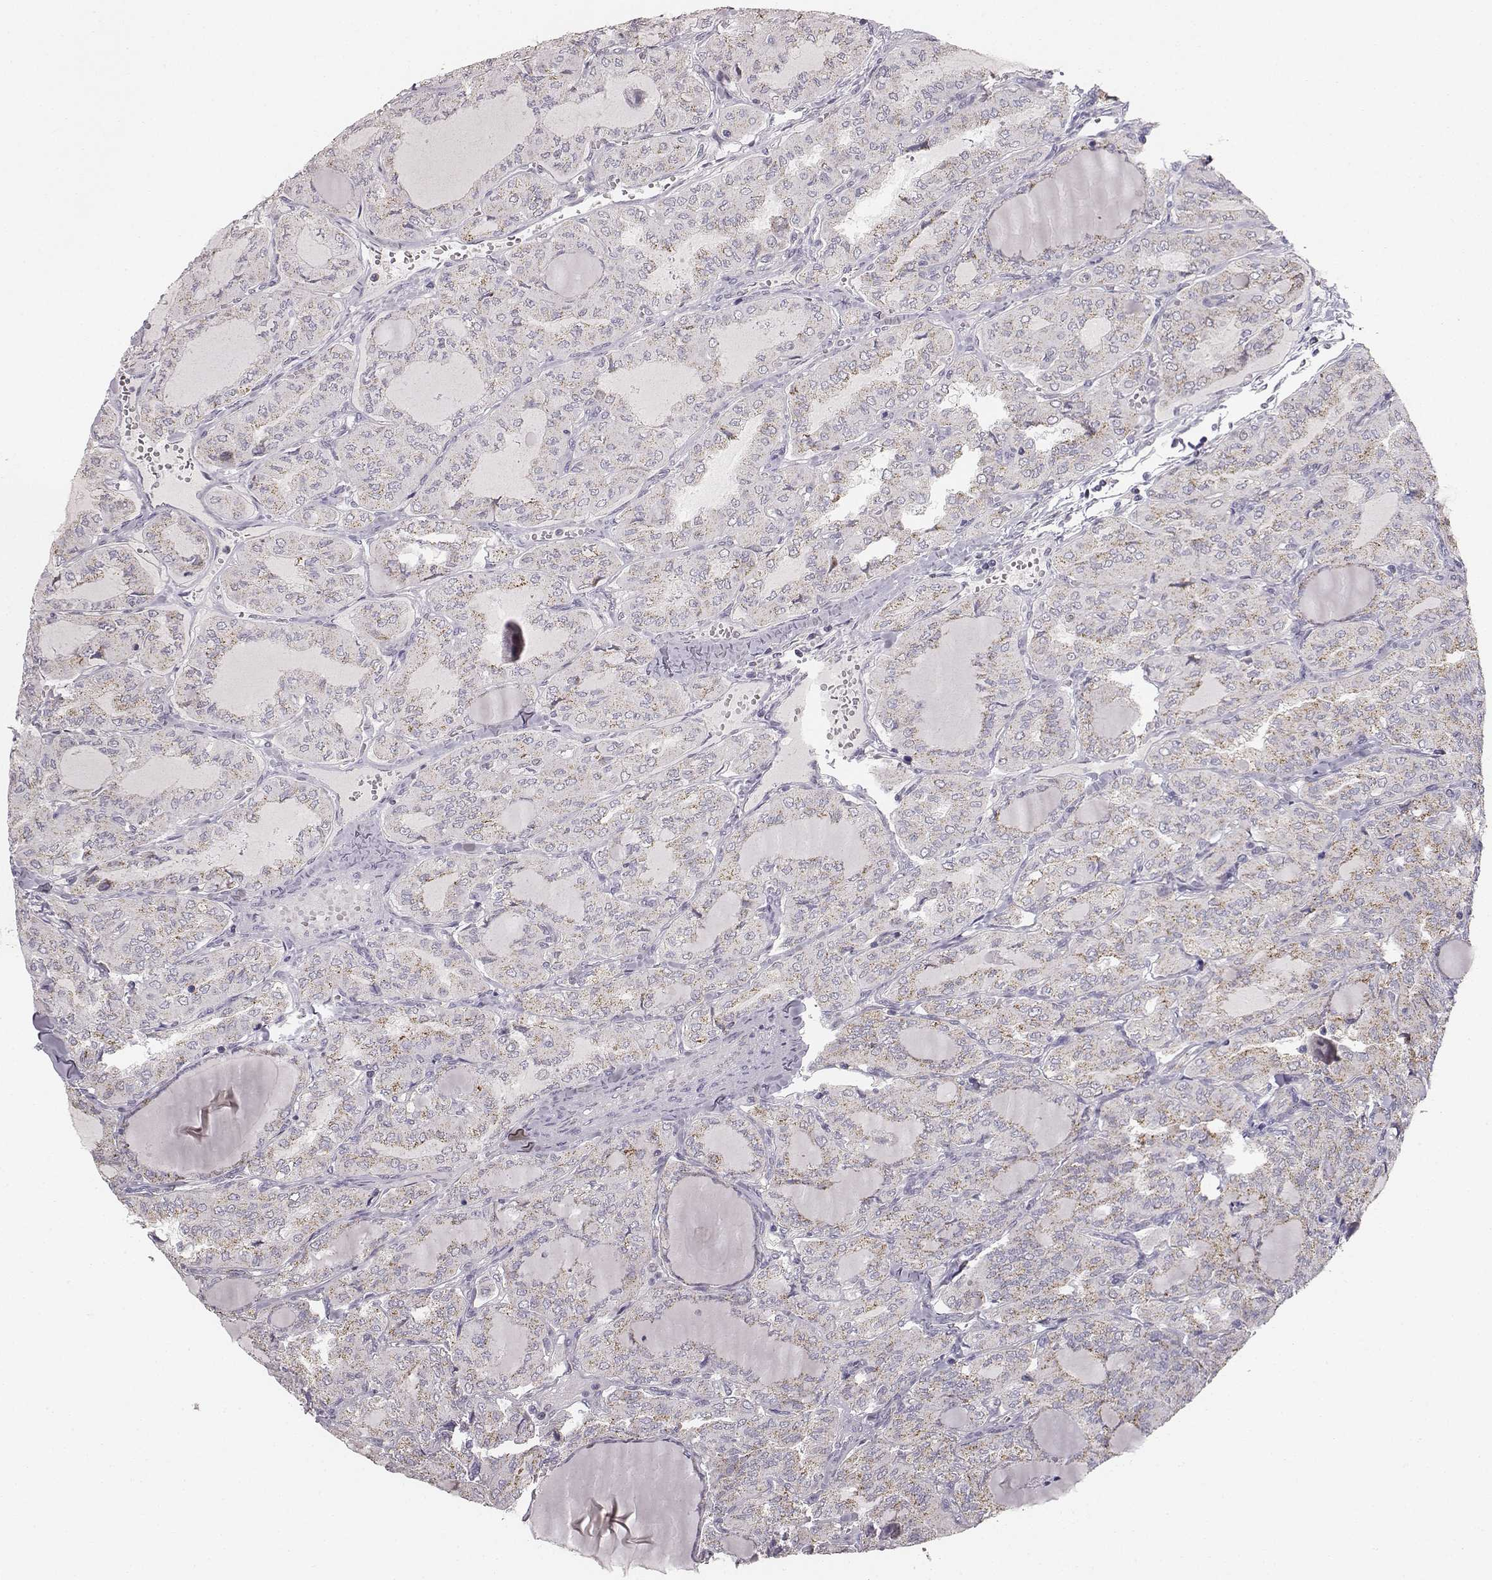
{"staining": {"intensity": "moderate", "quantity": ">75%", "location": "cytoplasmic/membranous"}, "tissue": "thyroid cancer", "cell_type": "Tumor cells", "image_type": "cancer", "snomed": [{"axis": "morphology", "description": "Papillary adenocarcinoma, NOS"}, {"axis": "topography", "description": "Thyroid gland"}], "caption": "Protein staining of thyroid papillary adenocarcinoma tissue reveals moderate cytoplasmic/membranous expression in approximately >75% of tumor cells.", "gene": "ABCD3", "patient": {"sex": "male", "age": 20}}